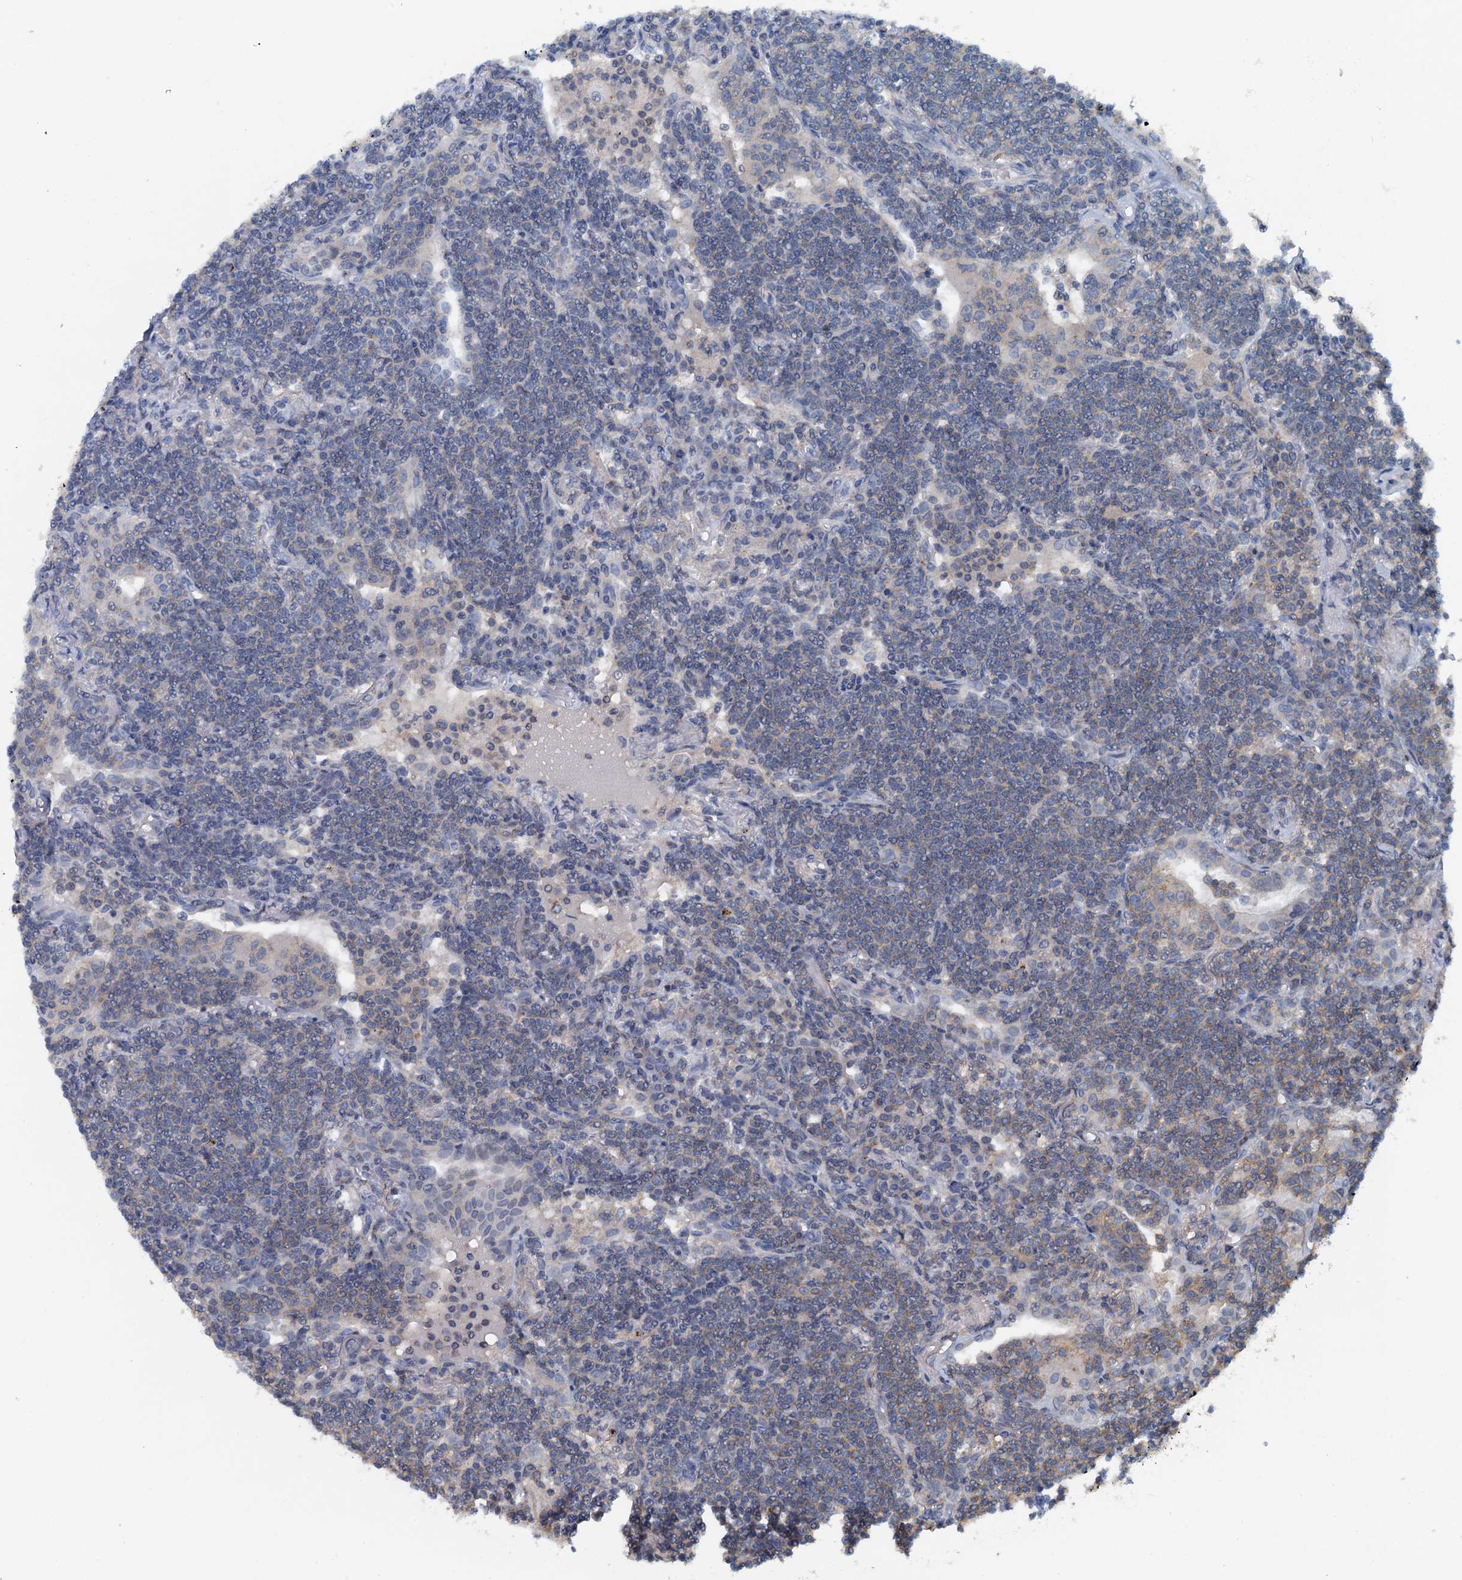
{"staining": {"intensity": "weak", "quantity": "25%-75%", "location": "cytoplasmic/membranous"}, "tissue": "lymphoma", "cell_type": "Tumor cells", "image_type": "cancer", "snomed": [{"axis": "morphology", "description": "Malignant lymphoma, non-Hodgkin's type, Low grade"}, {"axis": "topography", "description": "Lung"}], "caption": "Brown immunohistochemical staining in human low-grade malignant lymphoma, non-Hodgkin's type reveals weak cytoplasmic/membranous positivity in approximately 25%-75% of tumor cells.", "gene": "THAP10", "patient": {"sex": "female", "age": 71}}